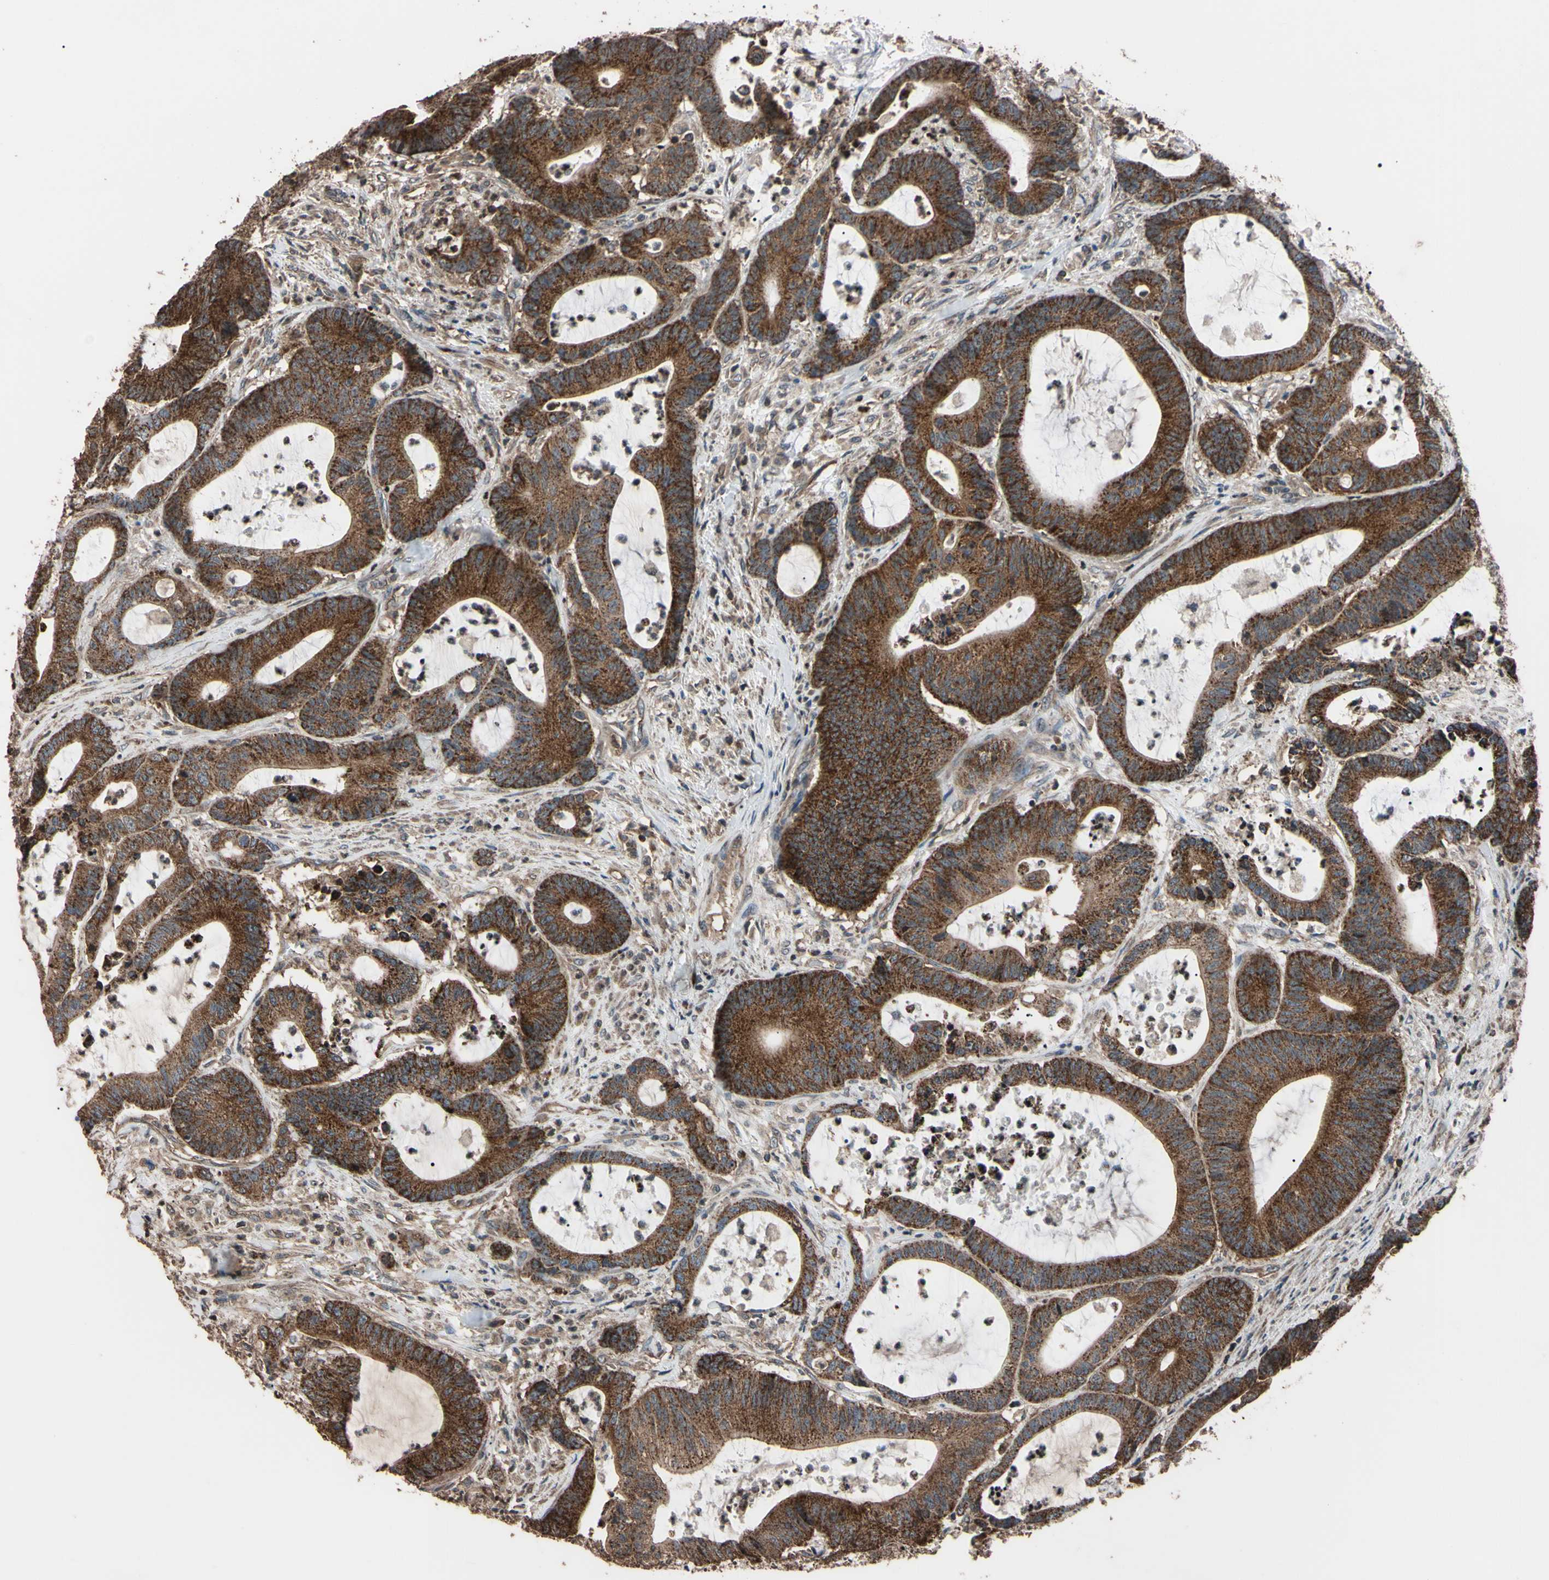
{"staining": {"intensity": "strong", "quantity": ">75%", "location": "cytoplasmic/membranous"}, "tissue": "colorectal cancer", "cell_type": "Tumor cells", "image_type": "cancer", "snomed": [{"axis": "morphology", "description": "Adenocarcinoma, NOS"}, {"axis": "topography", "description": "Colon"}], "caption": "Human colorectal adenocarcinoma stained with a protein marker exhibits strong staining in tumor cells.", "gene": "TNFRSF1A", "patient": {"sex": "female", "age": 84}}